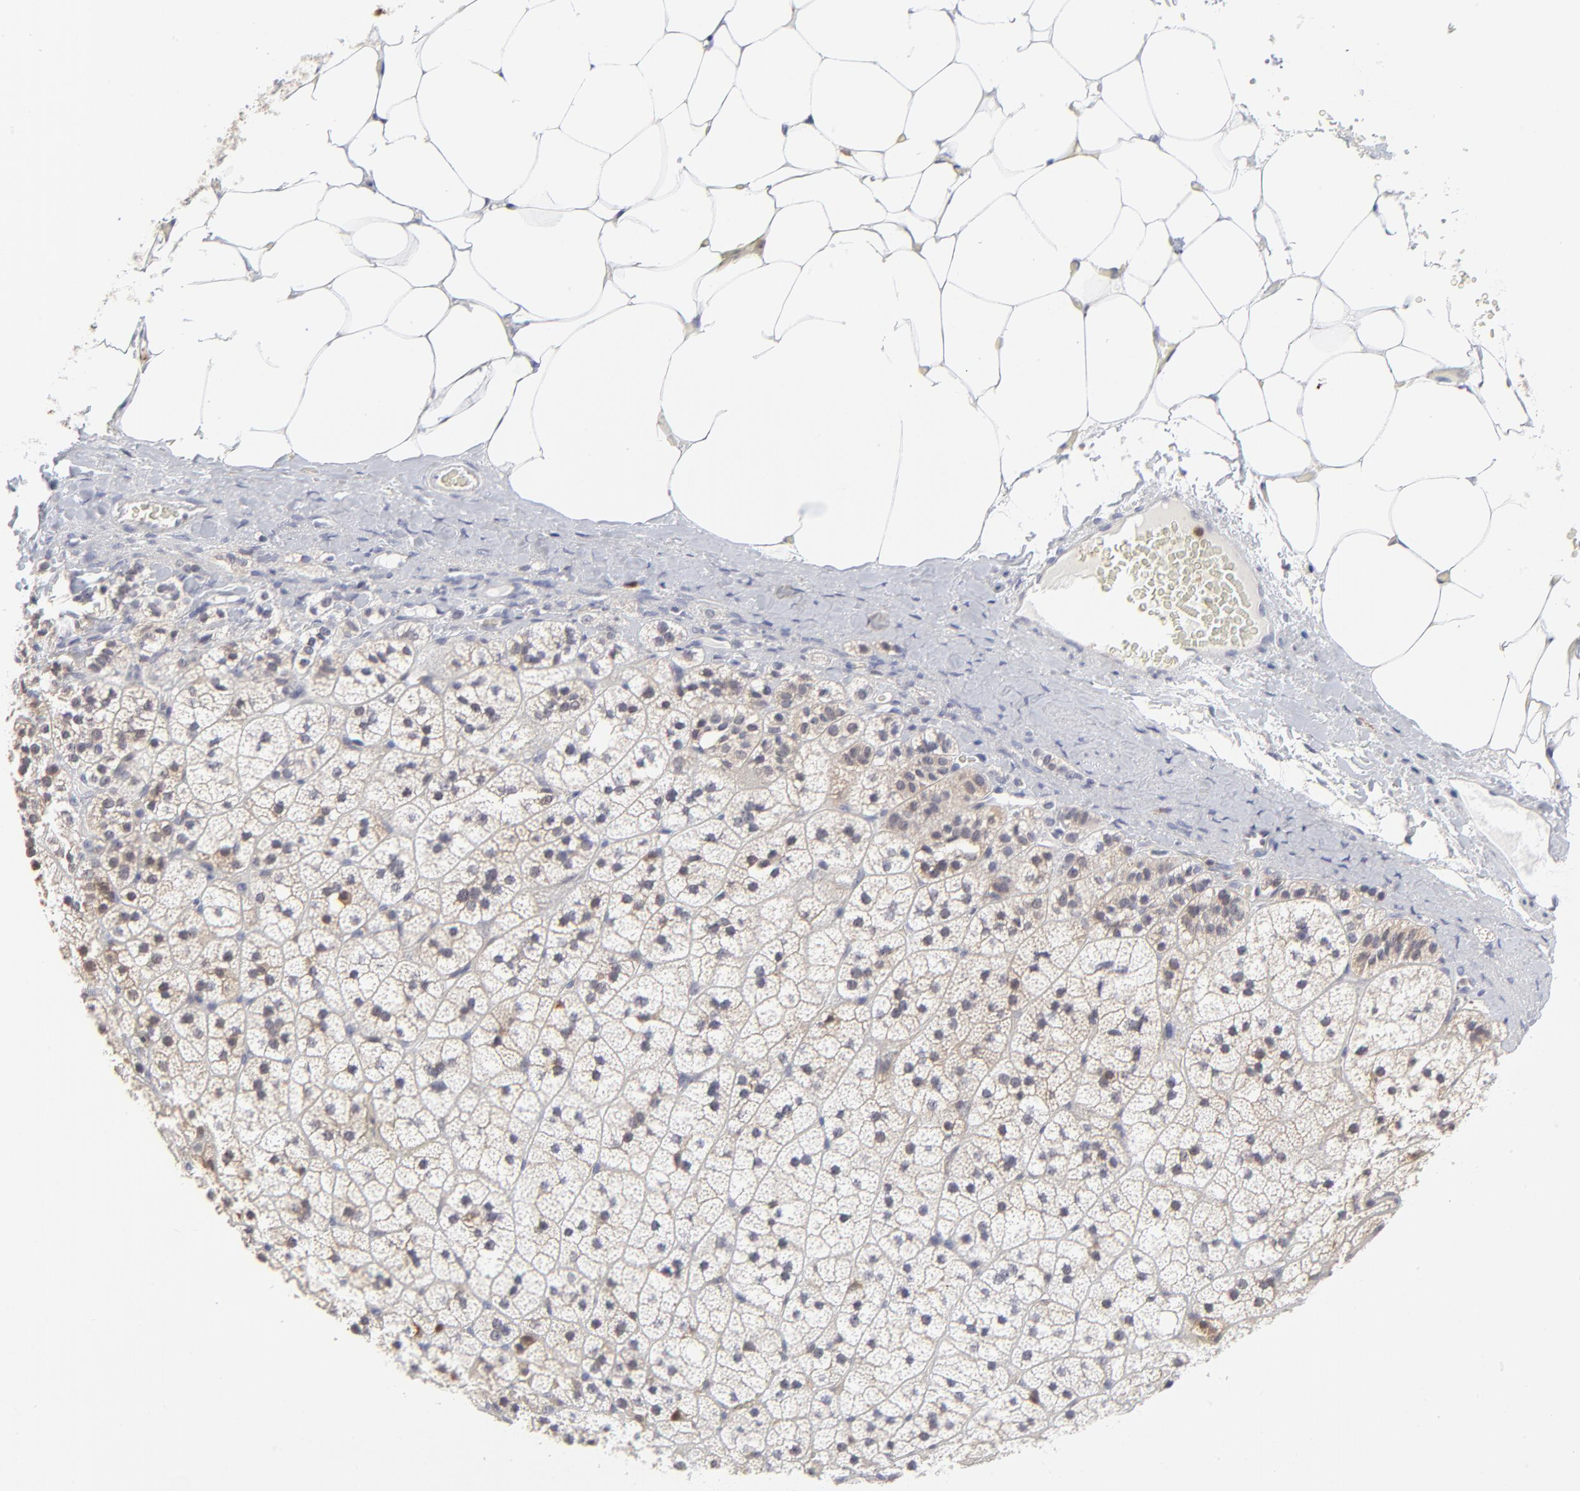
{"staining": {"intensity": "negative", "quantity": "none", "location": "none"}, "tissue": "adrenal gland", "cell_type": "Glandular cells", "image_type": "normal", "snomed": [{"axis": "morphology", "description": "Normal tissue, NOS"}, {"axis": "topography", "description": "Adrenal gland"}], "caption": "The micrograph shows no significant staining in glandular cells of adrenal gland. (DAB (3,3'-diaminobenzidine) immunohistochemistry (IHC) visualized using brightfield microscopy, high magnification).", "gene": "CASP3", "patient": {"sex": "male", "age": 35}}